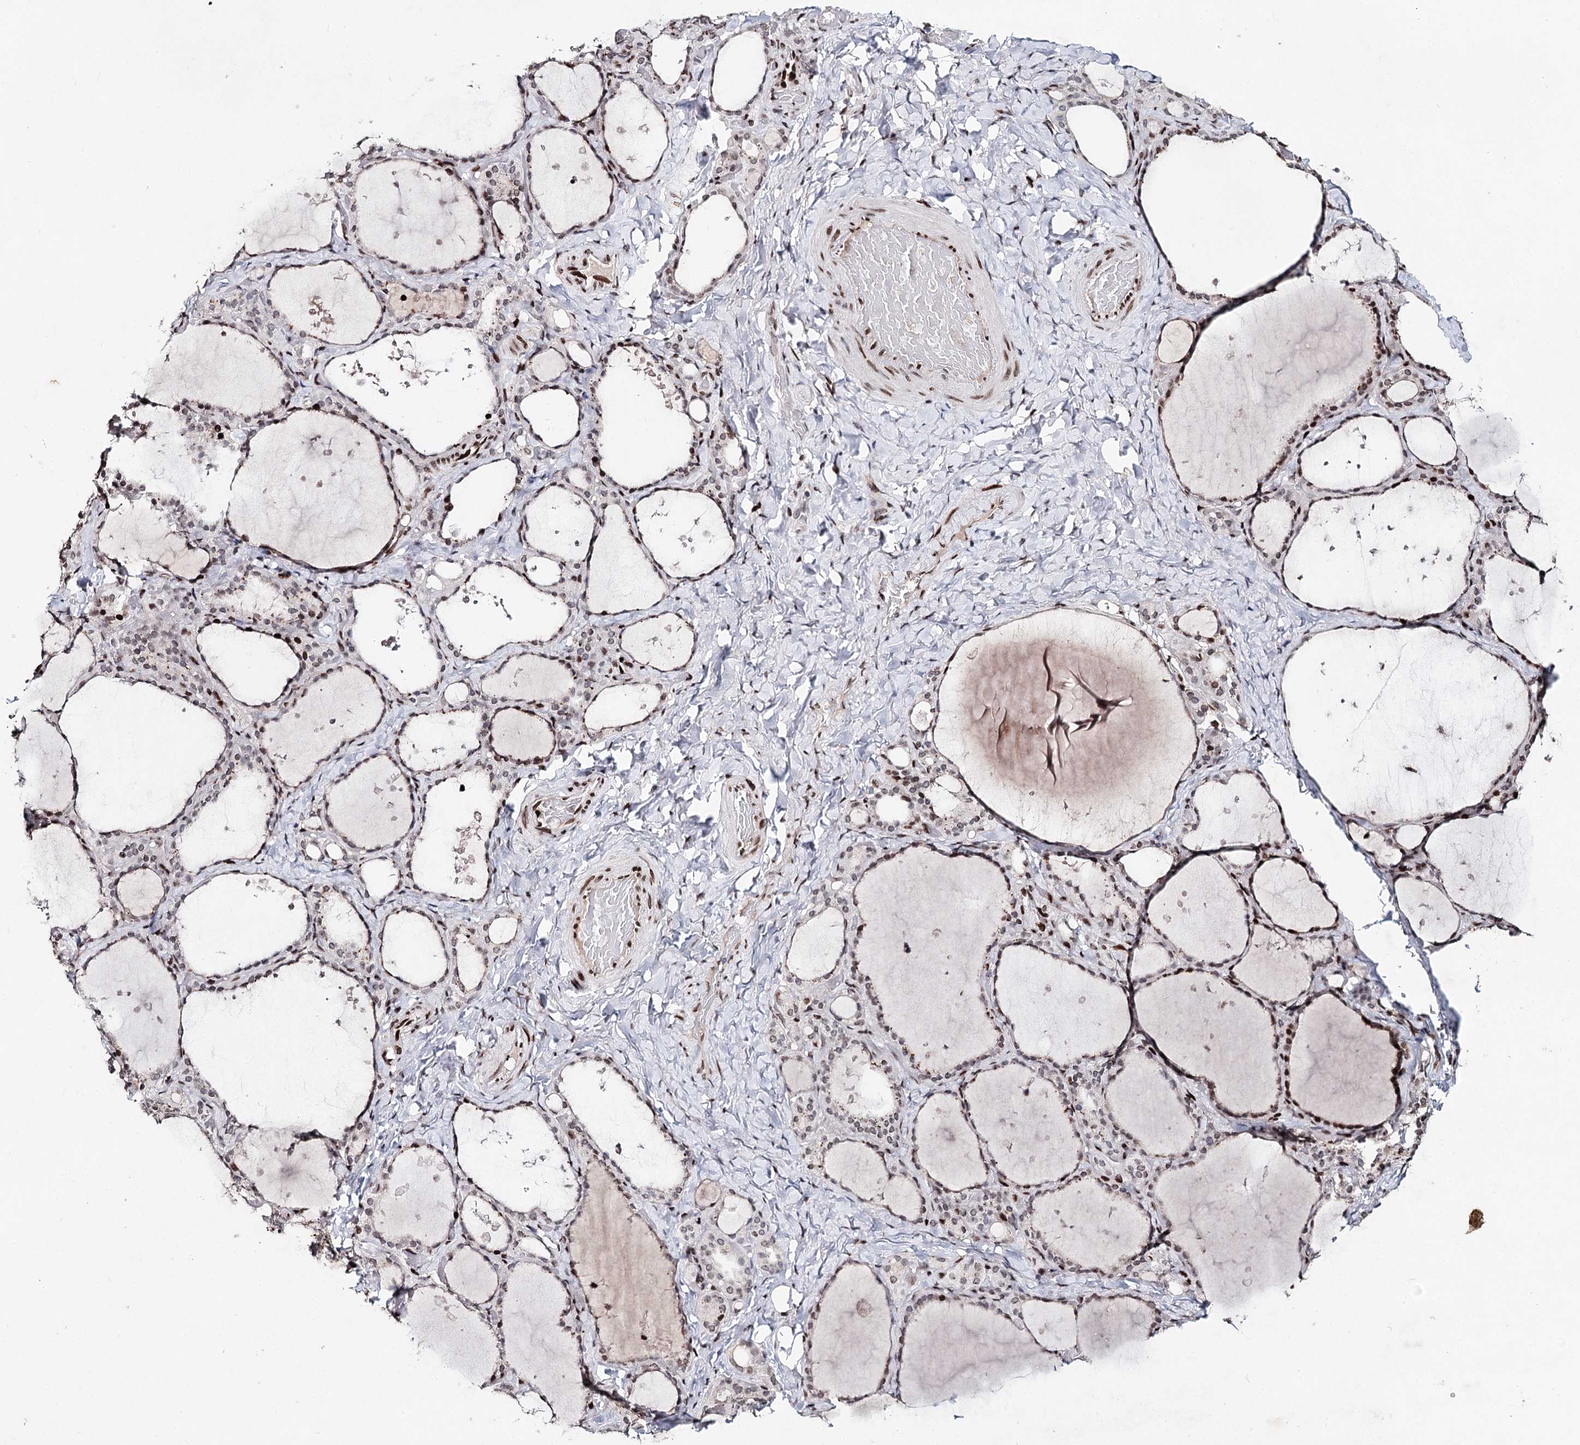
{"staining": {"intensity": "moderate", "quantity": "25%-75%", "location": "nuclear"}, "tissue": "thyroid gland", "cell_type": "Glandular cells", "image_type": "normal", "snomed": [{"axis": "morphology", "description": "Normal tissue, NOS"}, {"axis": "topography", "description": "Thyroid gland"}], "caption": "Thyroid gland stained for a protein shows moderate nuclear positivity in glandular cells. (DAB (3,3'-diaminobenzidine) = brown stain, brightfield microscopy at high magnification).", "gene": "FRMD4A", "patient": {"sex": "female", "age": 44}}